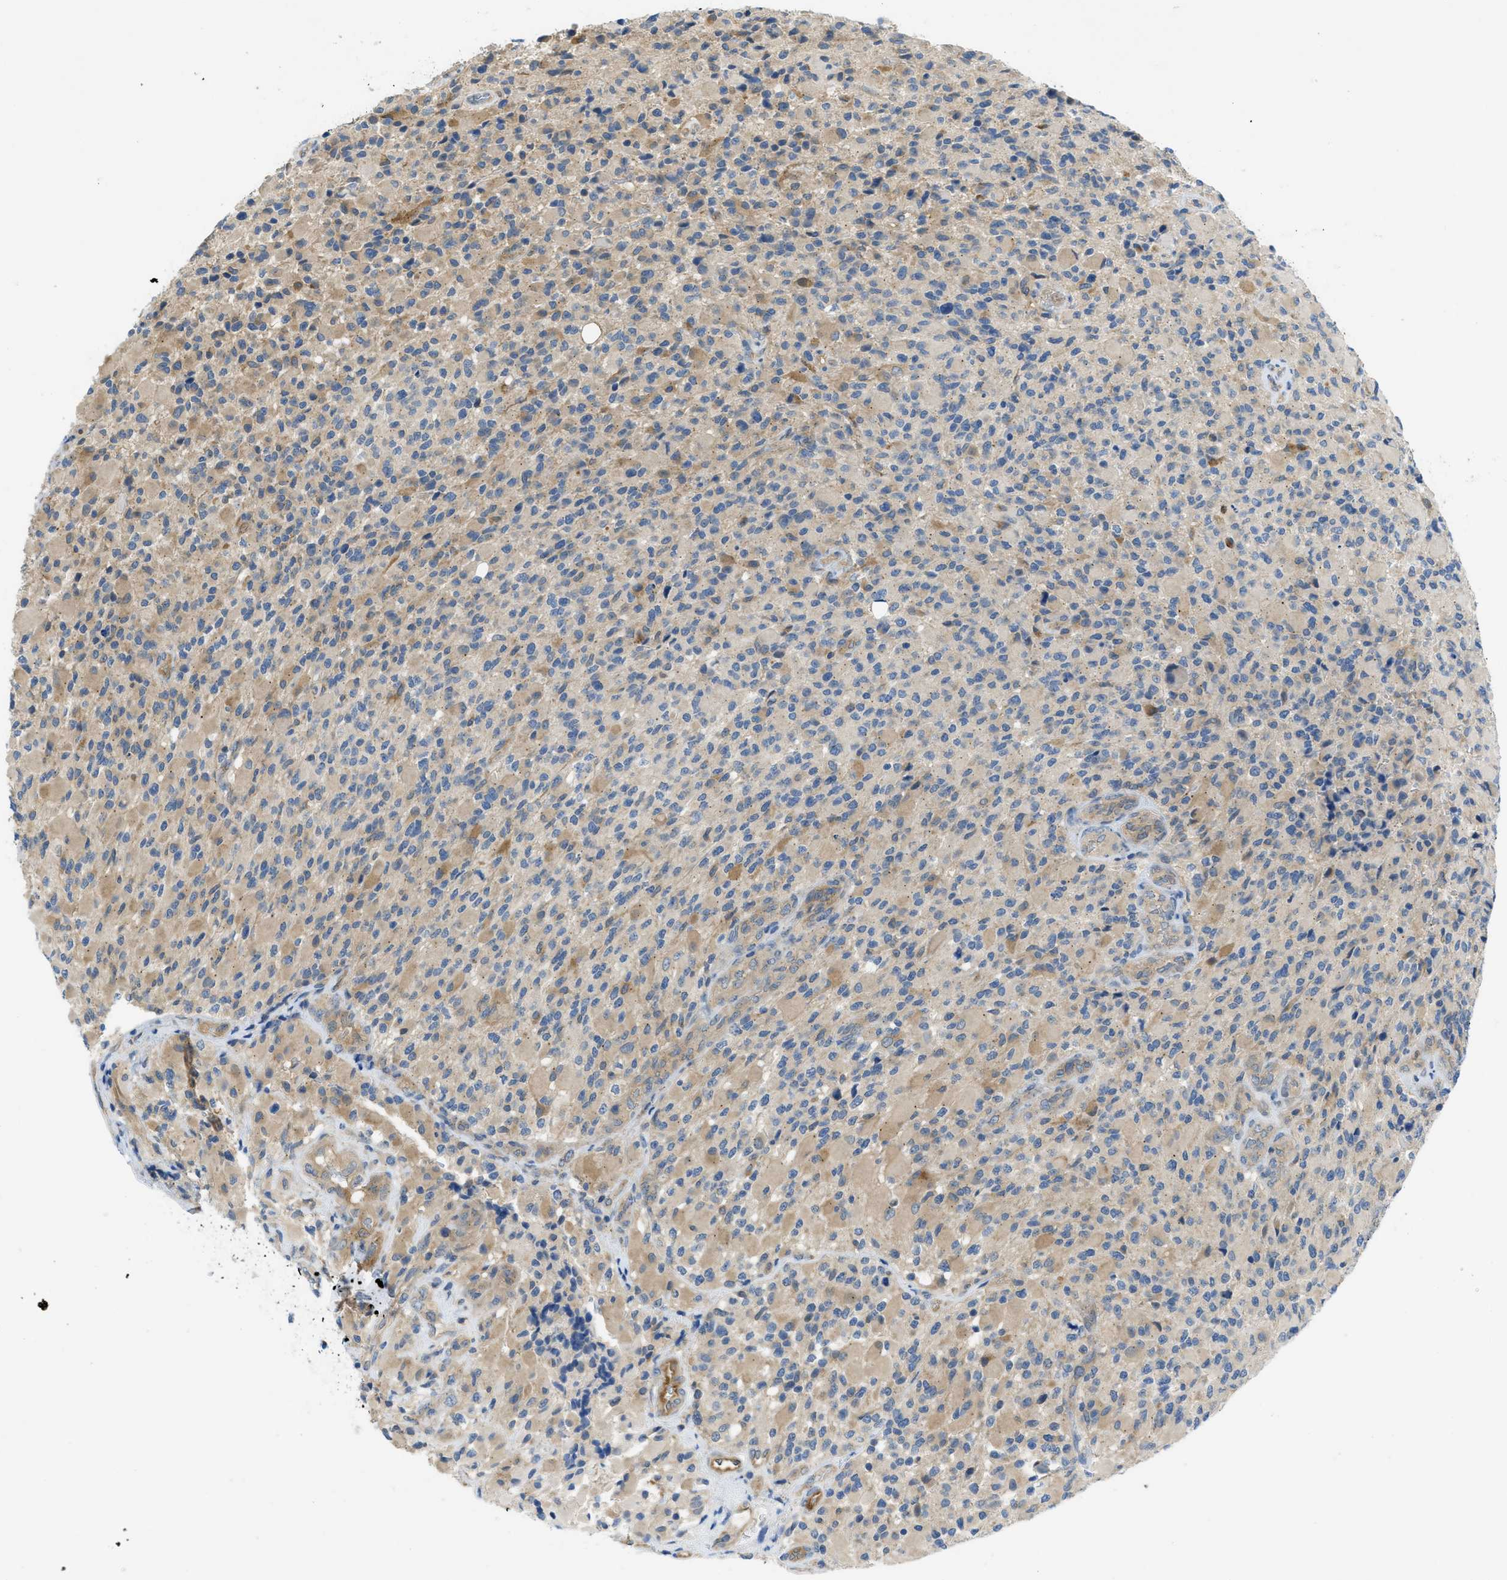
{"staining": {"intensity": "weak", "quantity": "<25%", "location": "cytoplasmic/membranous"}, "tissue": "glioma", "cell_type": "Tumor cells", "image_type": "cancer", "snomed": [{"axis": "morphology", "description": "Glioma, malignant, High grade"}, {"axis": "topography", "description": "Brain"}], "caption": "Immunohistochemistry of glioma exhibits no positivity in tumor cells.", "gene": "RIPK2", "patient": {"sex": "male", "age": 71}}